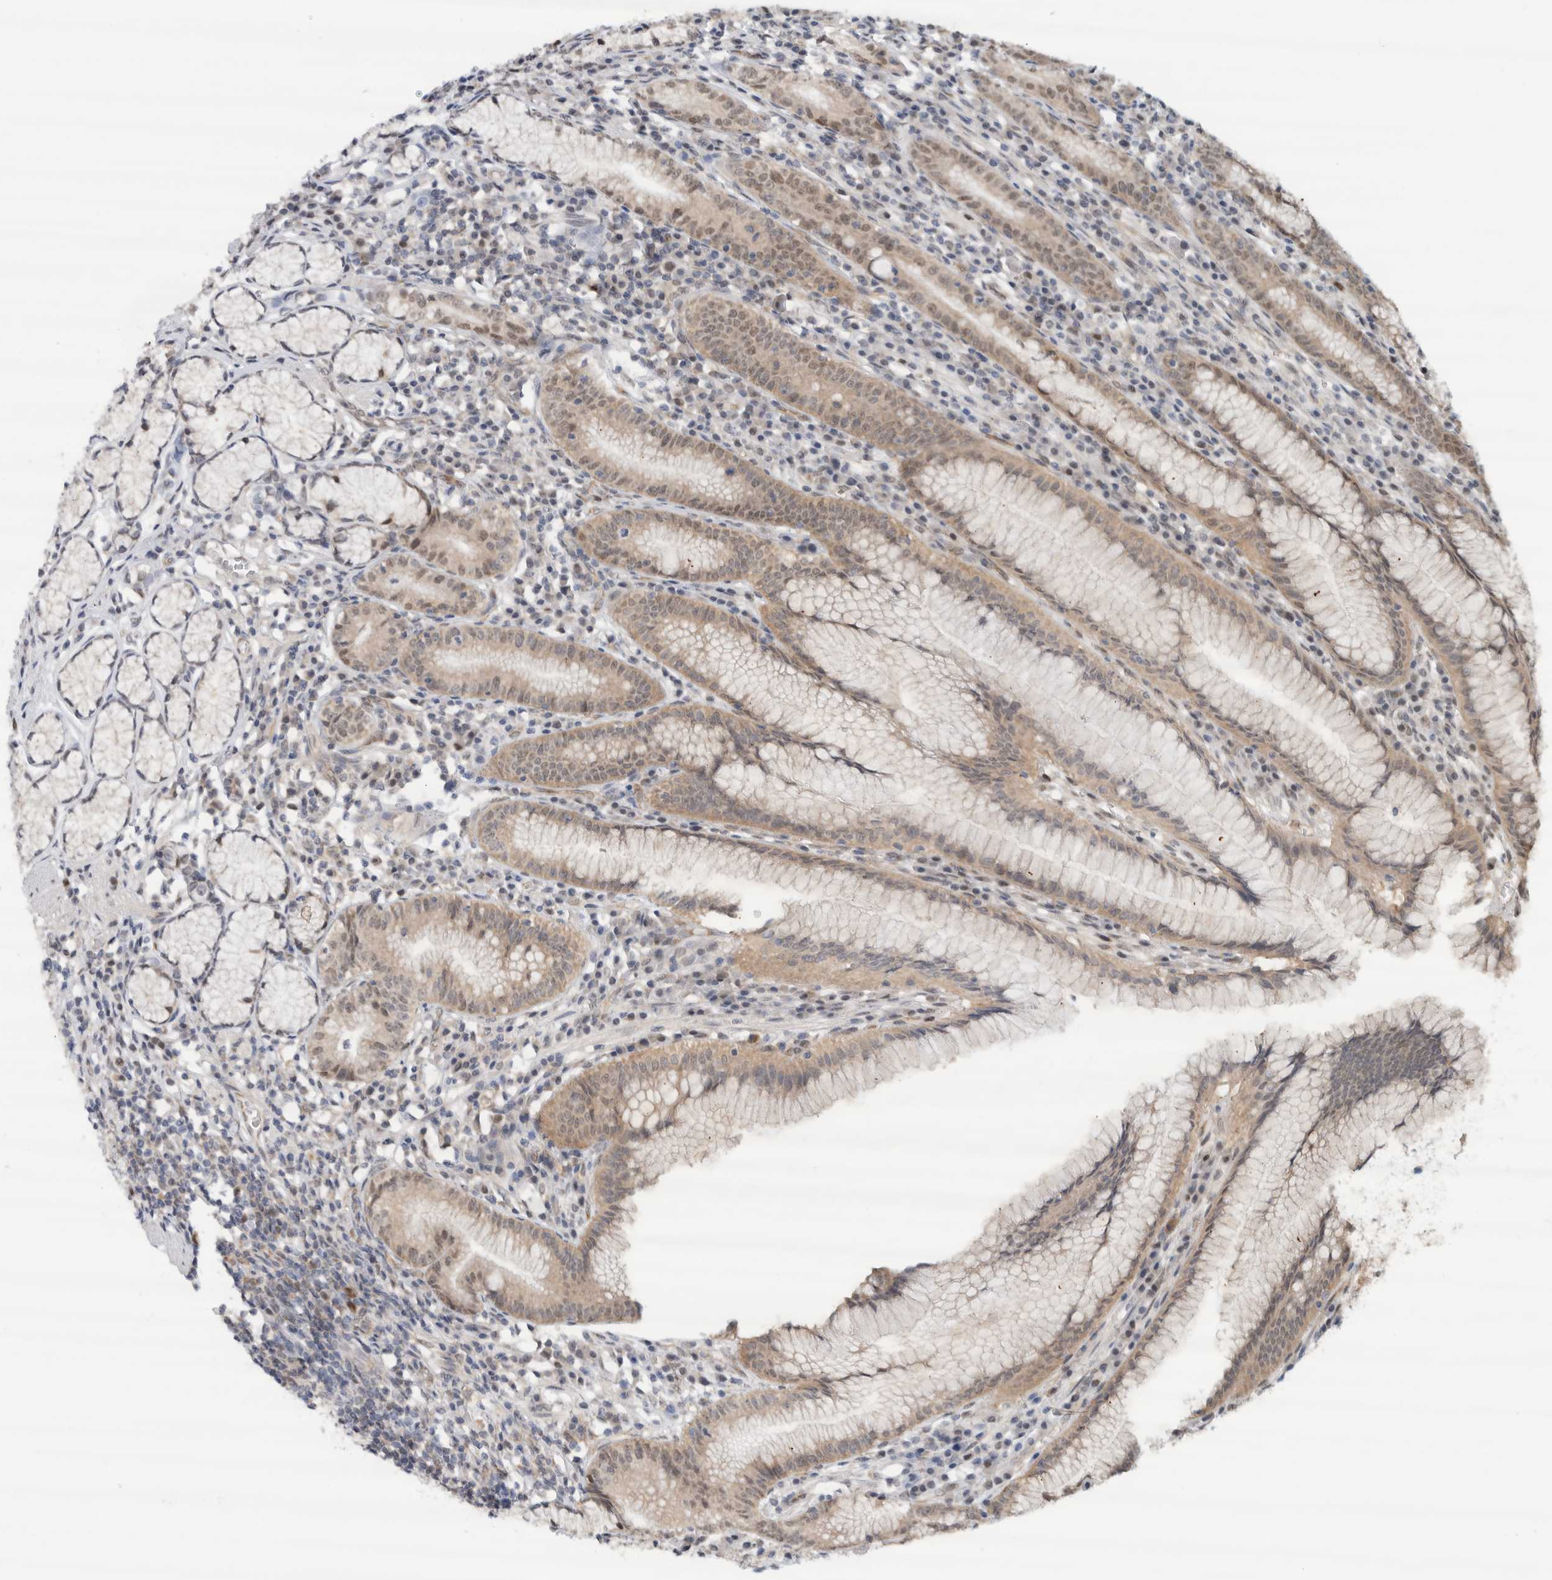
{"staining": {"intensity": "weak", "quantity": "25%-75%", "location": "cytoplasmic/membranous,nuclear"}, "tissue": "stomach", "cell_type": "Glandular cells", "image_type": "normal", "snomed": [{"axis": "morphology", "description": "Normal tissue, NOS"}, {"axis": "topography", "description": "Stomach"}], "caption": "High-power microscopy captured an IHC micrograph of benign stomach, revealing weak cytoplasmic/membranous,nuclear positivity in about 25%-75% of glandular cells.", "gene": "EIF4G3", "patient": {"sex": "male", "age": 55}}